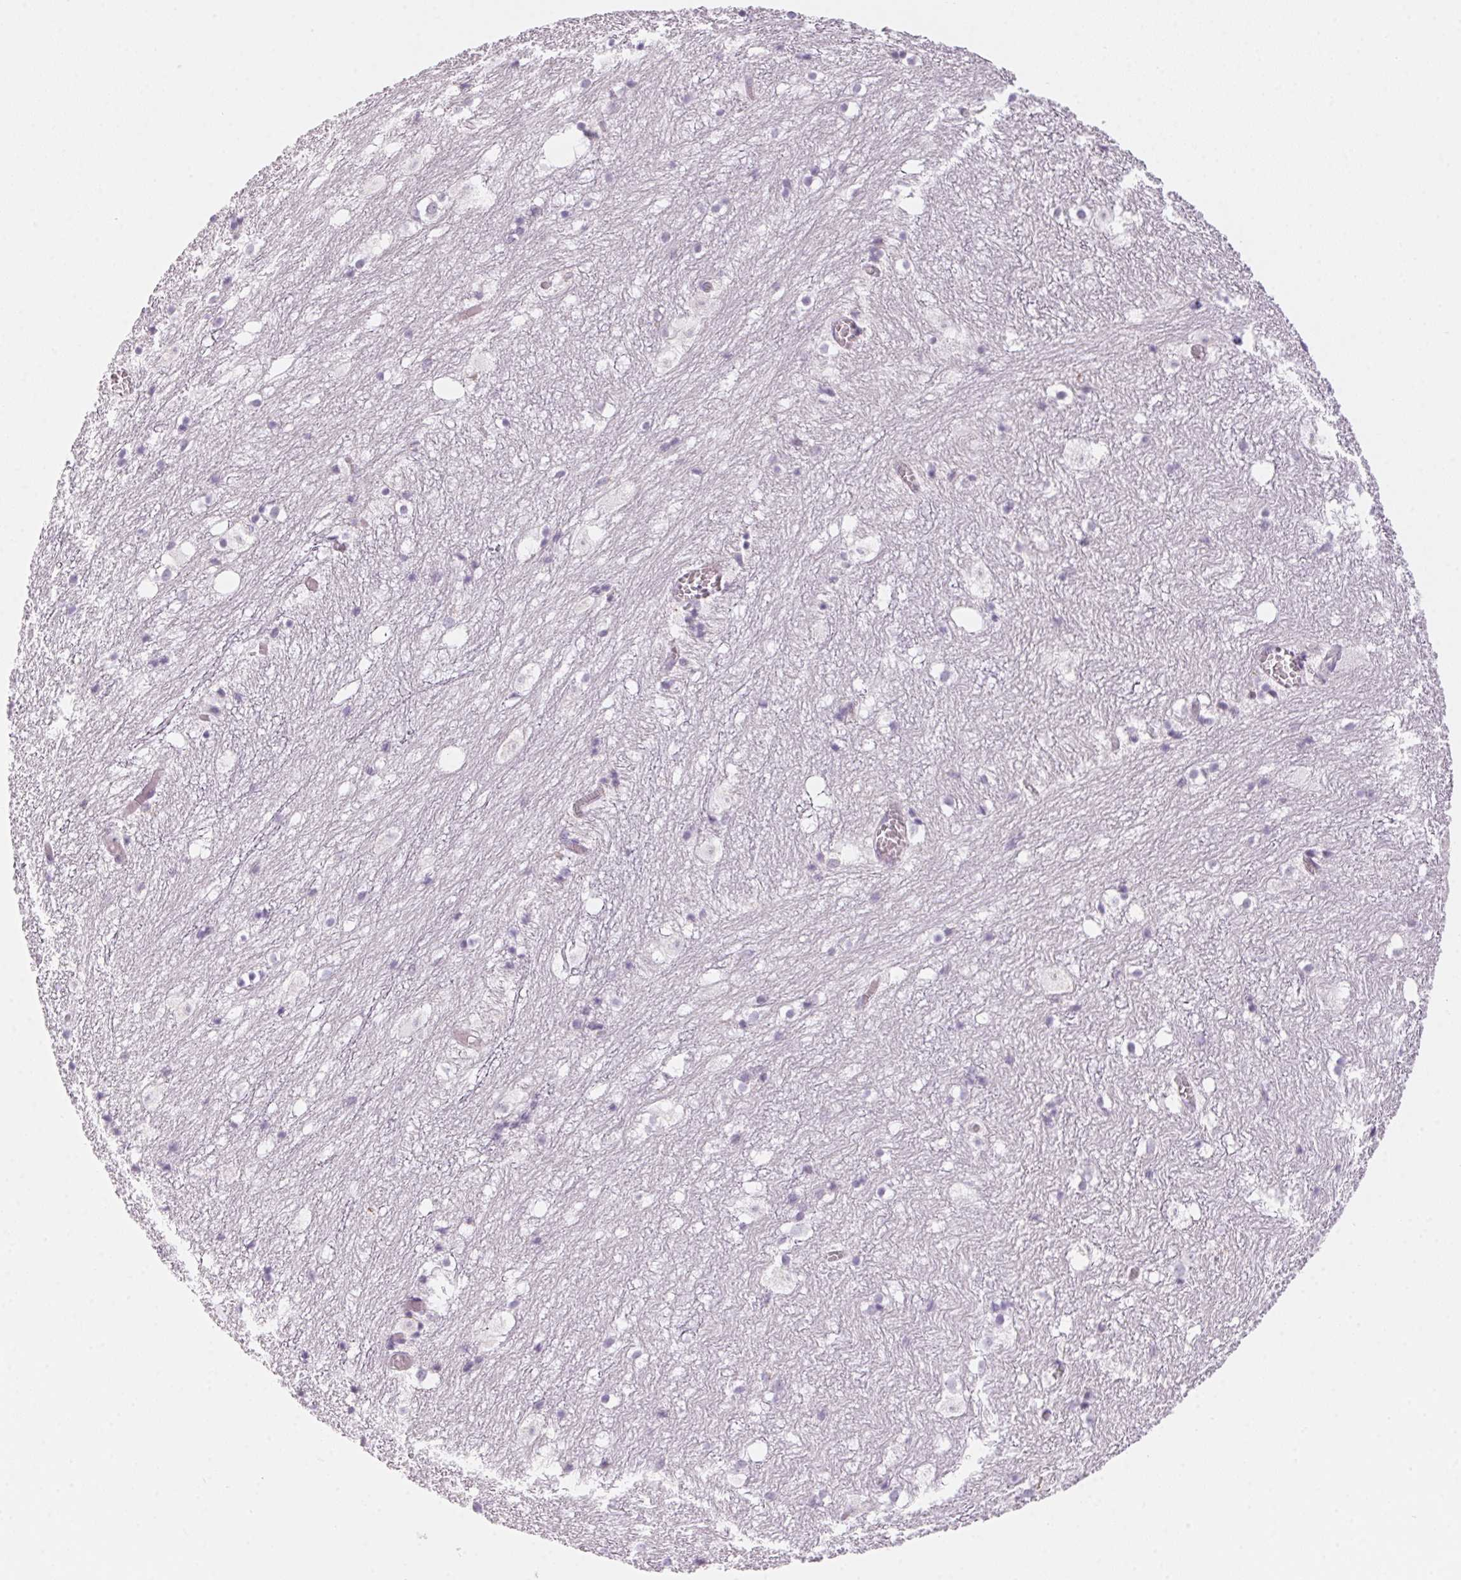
{"staining": {"intensity": "negative", "quantity": "none", "location": "none"}, "tissue": "hippocampus", "cell_type": "Glial cells", "image_type": "normal", "snomed": [{"axis": "morphology", "description": "Normal tissue, NOS"}, {"axis": "topography", "description": "Hippocampus"}], "caption": "A histopathology image of human hippocampus is negative for staining in glial cells.", "gene": "PRPH", "patient": {"sex": "female", "age": 52}}